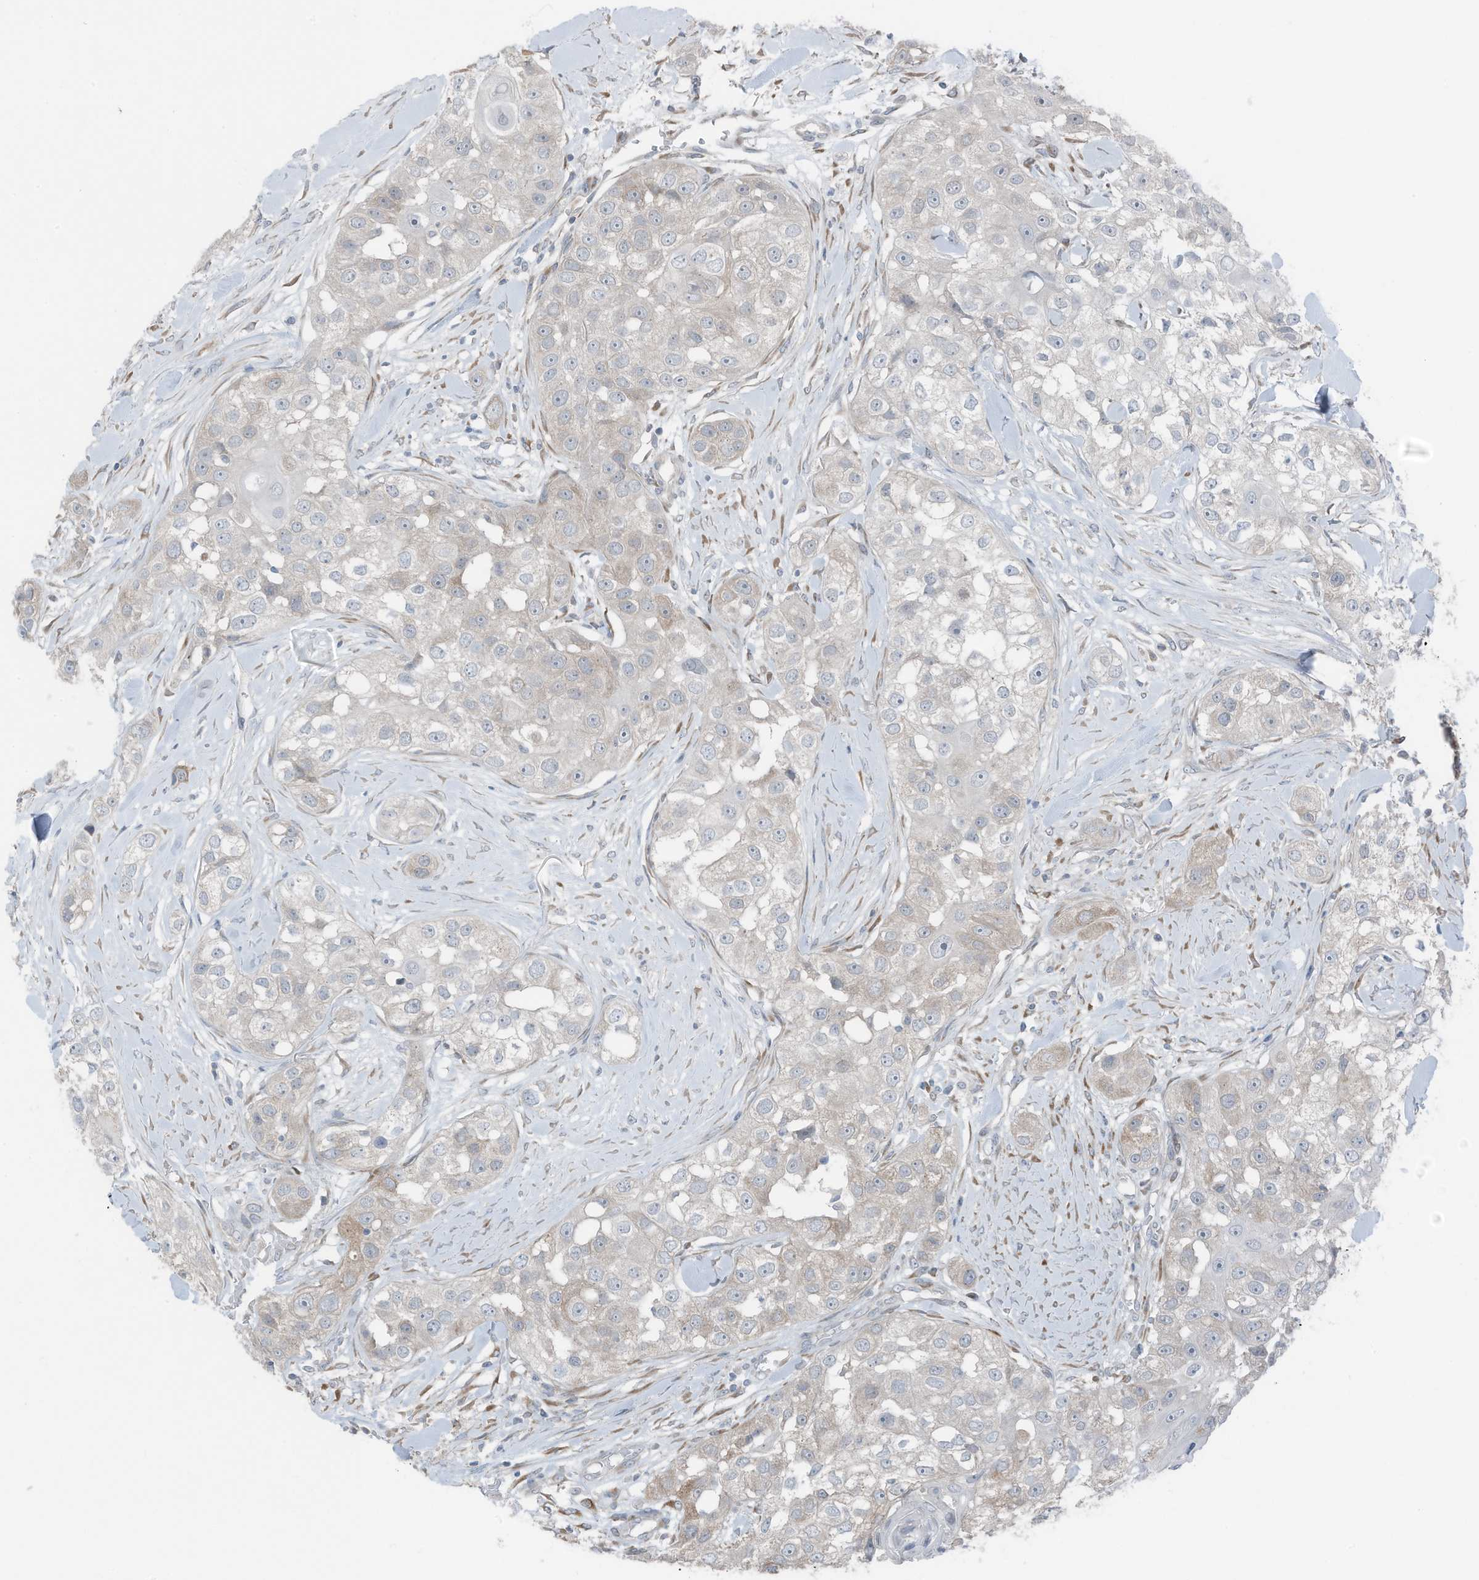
{"staining": {"intensity": "negative", "quantity": "none", "location": "none"}, "tissue": "head and neck cancer", "cell_type": "Tumor cells", "image_type": "cancer", "snomed": [{"axis": "morphology", "description": "Normal tissue, NOS"}, {"axis": "morphology", "description": "Squamous cell carcinoma, NOS"}, {"axis": "topography", "description": "Skeletal muscle"}, {"axis": "topography", "description": "Head-Neck"}], "caption": "Immunohistochemistry (IHC) histopathology image of neoplastic tissue: human head and neck squamous cell carcinoma stained with DAB (3,3'-diaminobenzidine) reveals no significant protein staining in tumor cells.", "gene": "ARHGEF33", "patient": {"sex": "male", "age": 51}}